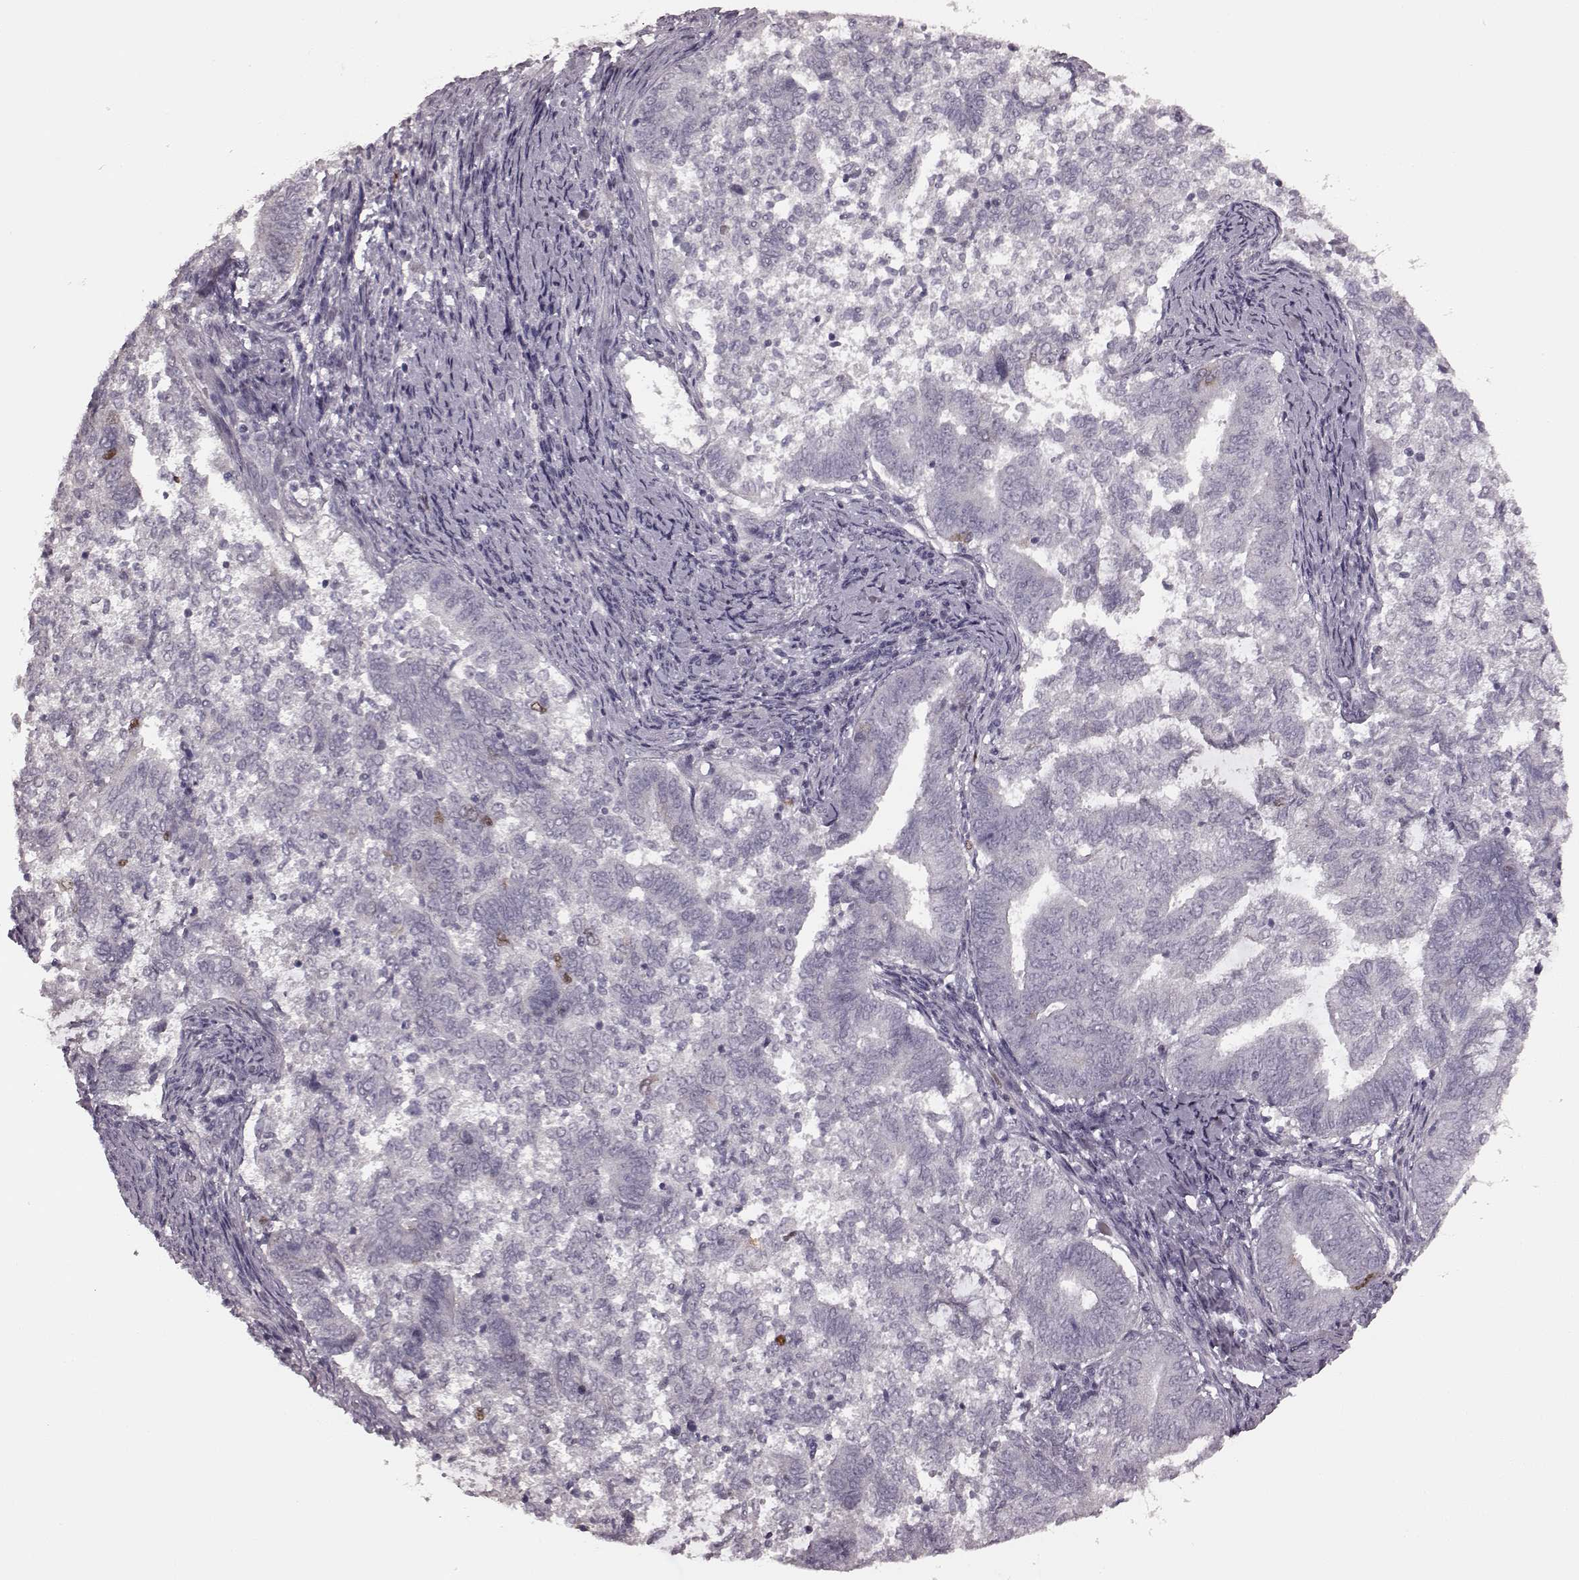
{"staining": {"intensity": "moderate", "quantity": "<25%", "location": "nuclear"}, "tissue": "endometrial cancer", "cell_type": "Tumor cells", "image_type": "cancer", "snomed": [{"axis": "morphology", "description": "Adenocarcinoma, NOS"}, {"axis": "topography", "description": "Endometrium"}], "caption": "Endometrial cancer stained with immunohistochemistry shows moderate nuclear expression in about <25% of tumor cells.", "gene": "CCNA2", "patient": {"sex": "female", "age": 65}}